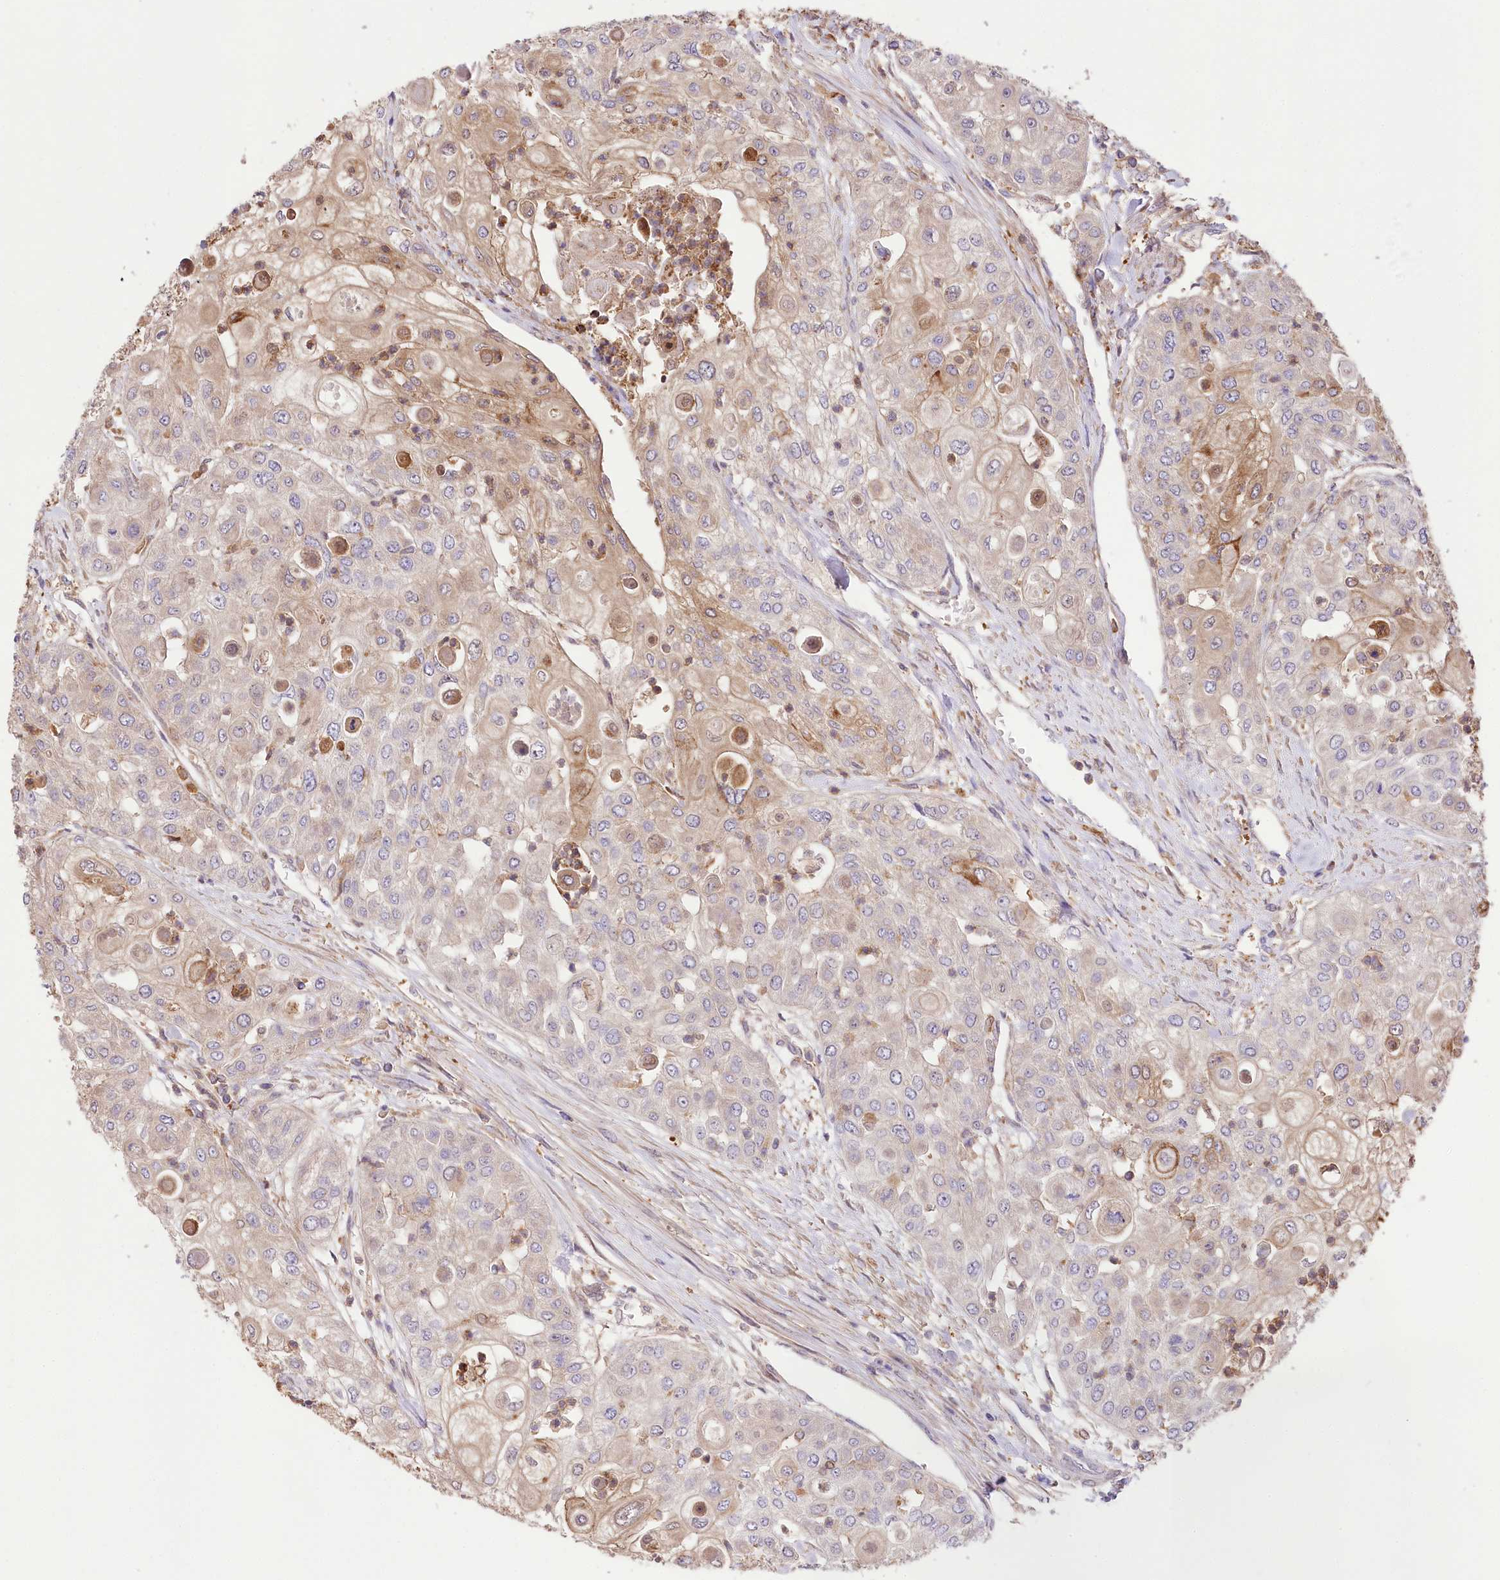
{"staining": {"intensity": "weak", "quantity": "25%-75%", "location": "cytoplasmic/membranous"}, "tissue": "urothelial cancer", "cell_type": "Tumor cells", "image_type": "cancer", "snomed": [{"axis": "morphology", "description": "Urothelial carcinoma, High grade"}, {"axis": "topography", "description": "Urinary bladder"}], "caption": "The micrograph displays staining of urothelial cancer, revealing weak cytoplasmic/membranous protein positivity (brown color) within tumor cells.", "gene": "UGP2", "patient": {"sex": "female", "age": 79}}